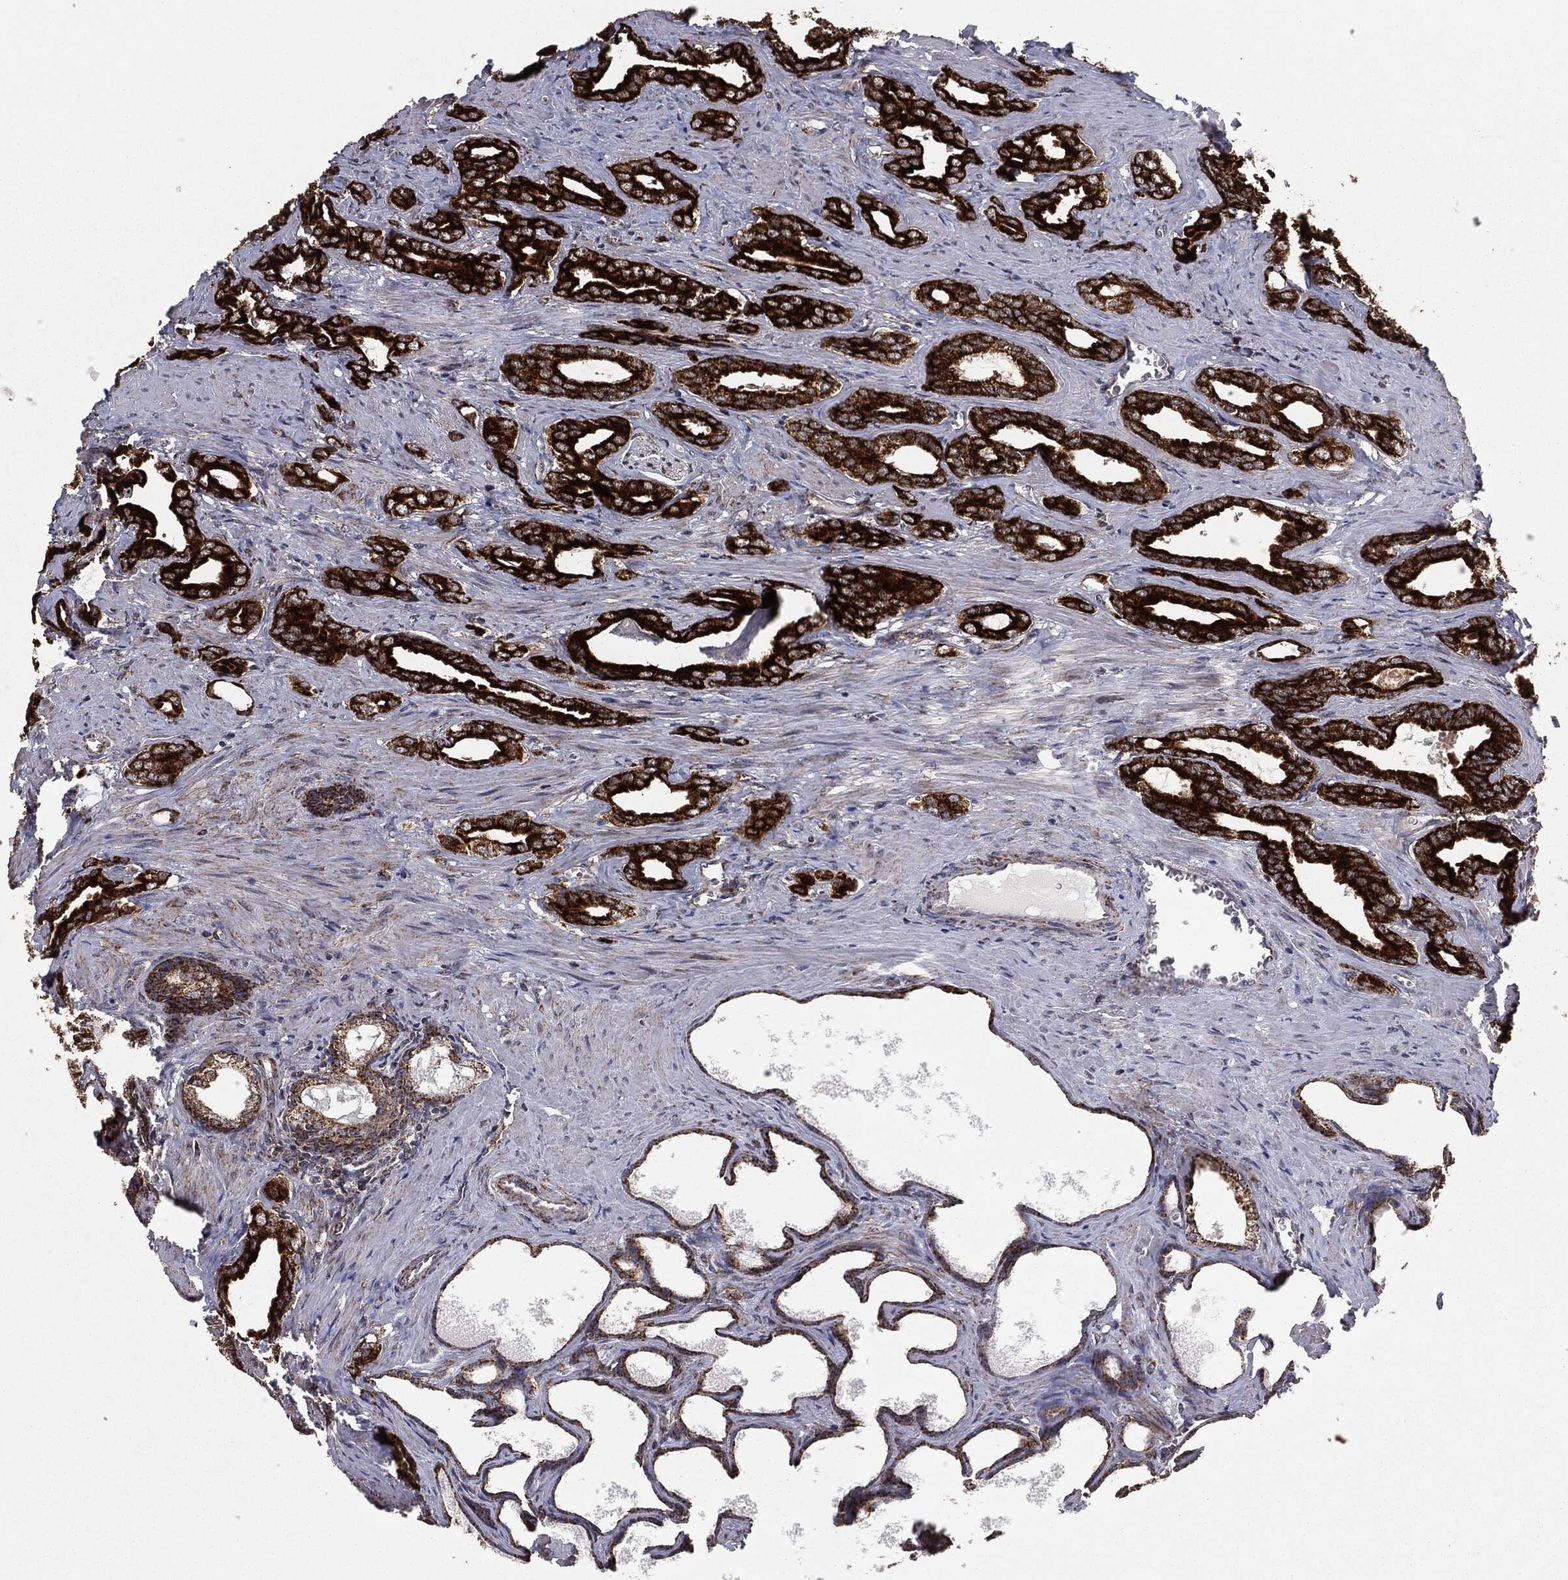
{"staining": {"intensity": "strong", "quantity": ">75%", "location": "cytoplasmic/membranous"}, "tissue": "prostate cancer", "cell_type": "Tumor cells", "image_type": "cancer", "snomed": [{"axis": "morphology", "description": "Adenocarcinoma, NOS"}, {"axis": "topography", "description": "Prostate"}], "caption": "Brown immunohistochemical staining in human prostate adenocarcinoma displays strong cytoplasmic/membranous staining in approximately >75% of tumor cells.", "gene": "CHCHD2", "patient": {"sex": "male", "age": 66}}